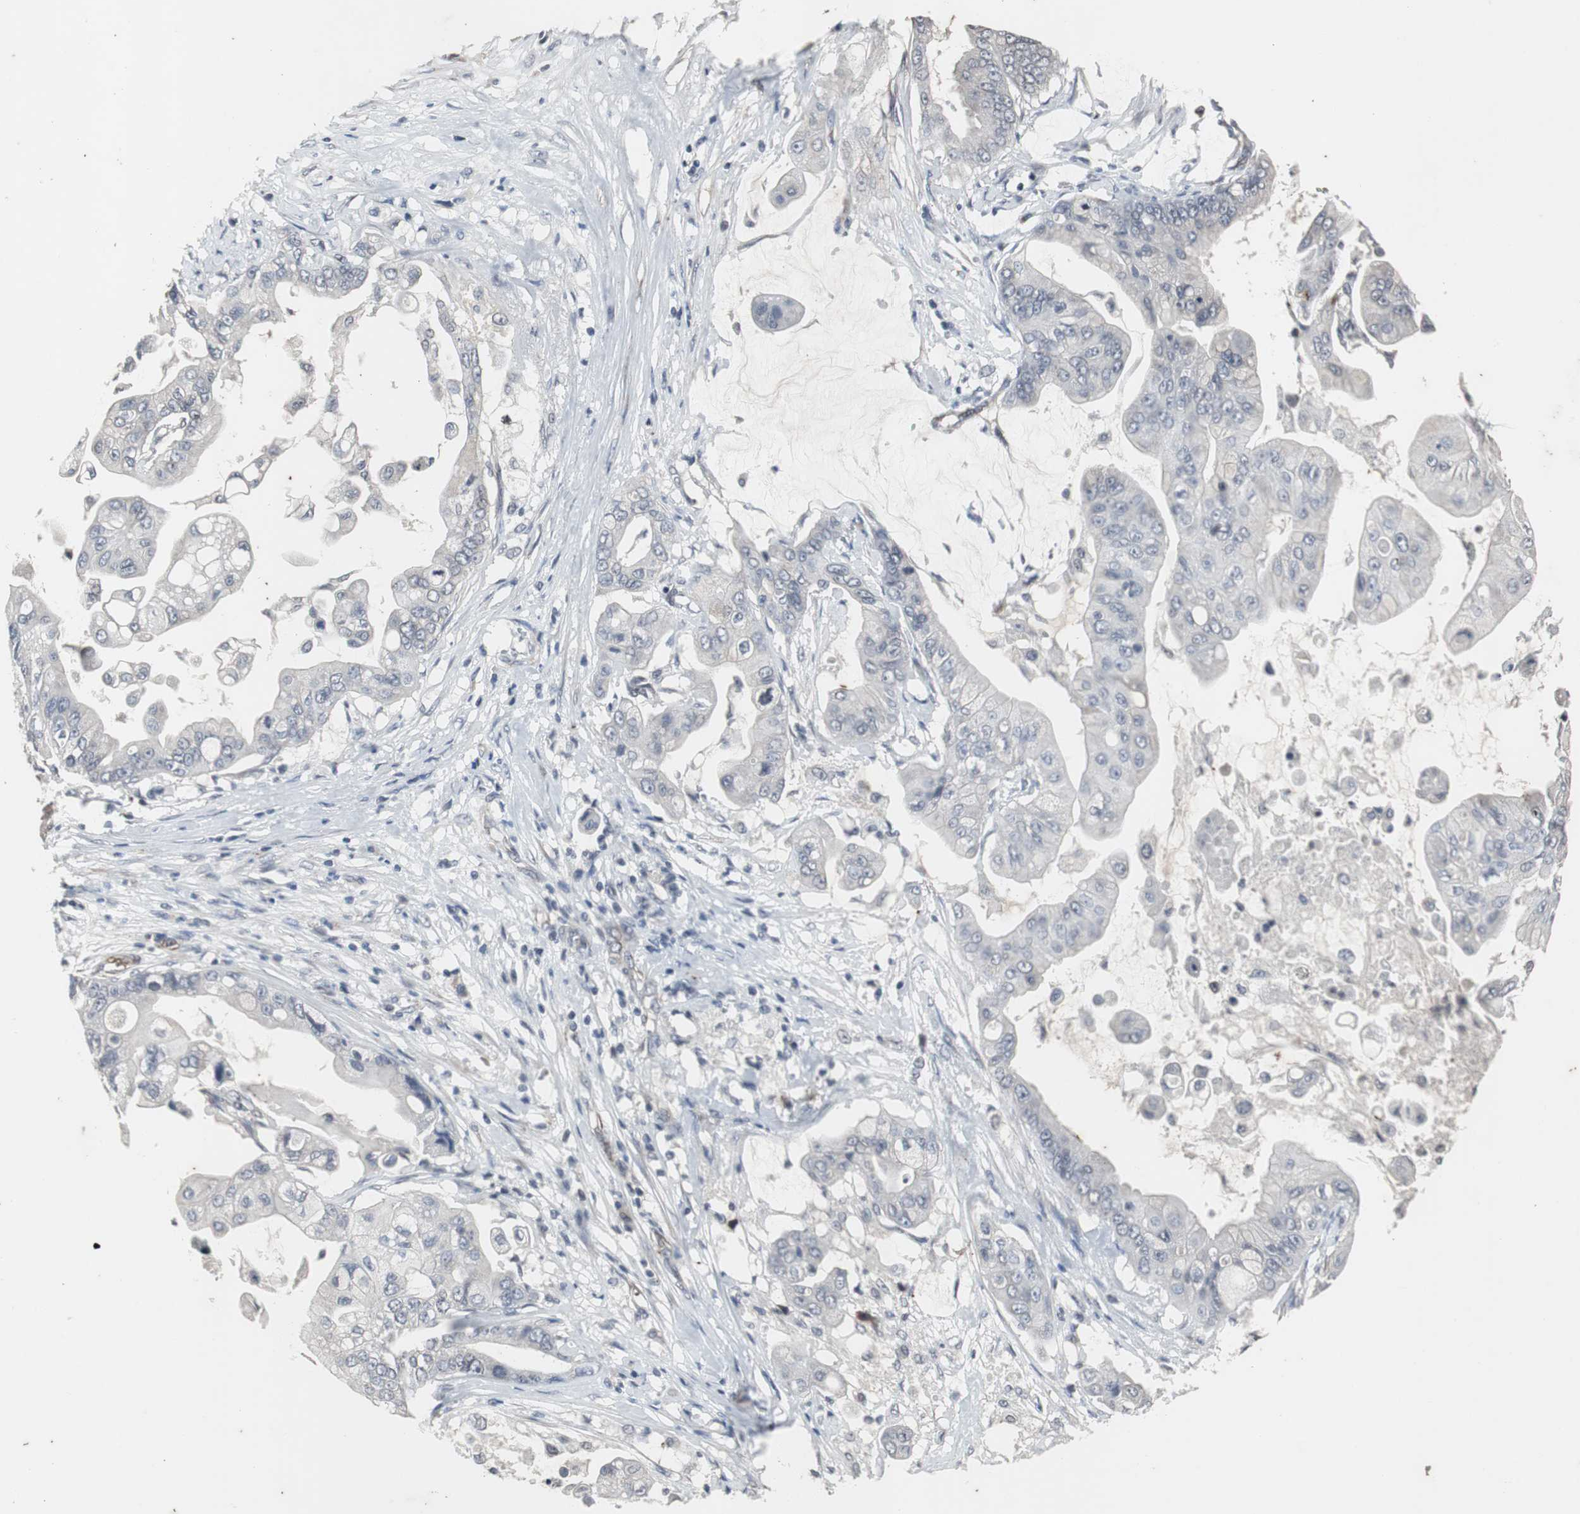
{"staining": {"intensity": "negative", "quantity": "none", "location": "none"}, "tissue": "pancreatic cancer", "cell_type": "Tumor cells", "image_type": "cancer", "snomed": [{"axis": "morphology", "description": "Adenocarcinoma, NOS"}, {"axis": "topography", "description": "Pancreas"}], "caption": "An immunohistochemistry (IHC) photomicrograph of adenocarcinoma (pancreatic) is shown. There is no staining in tumor cells of adenocarcinoma (pancreatic).", "gene": "CRADD", "patient": {"sex": "female", "age": 75}}